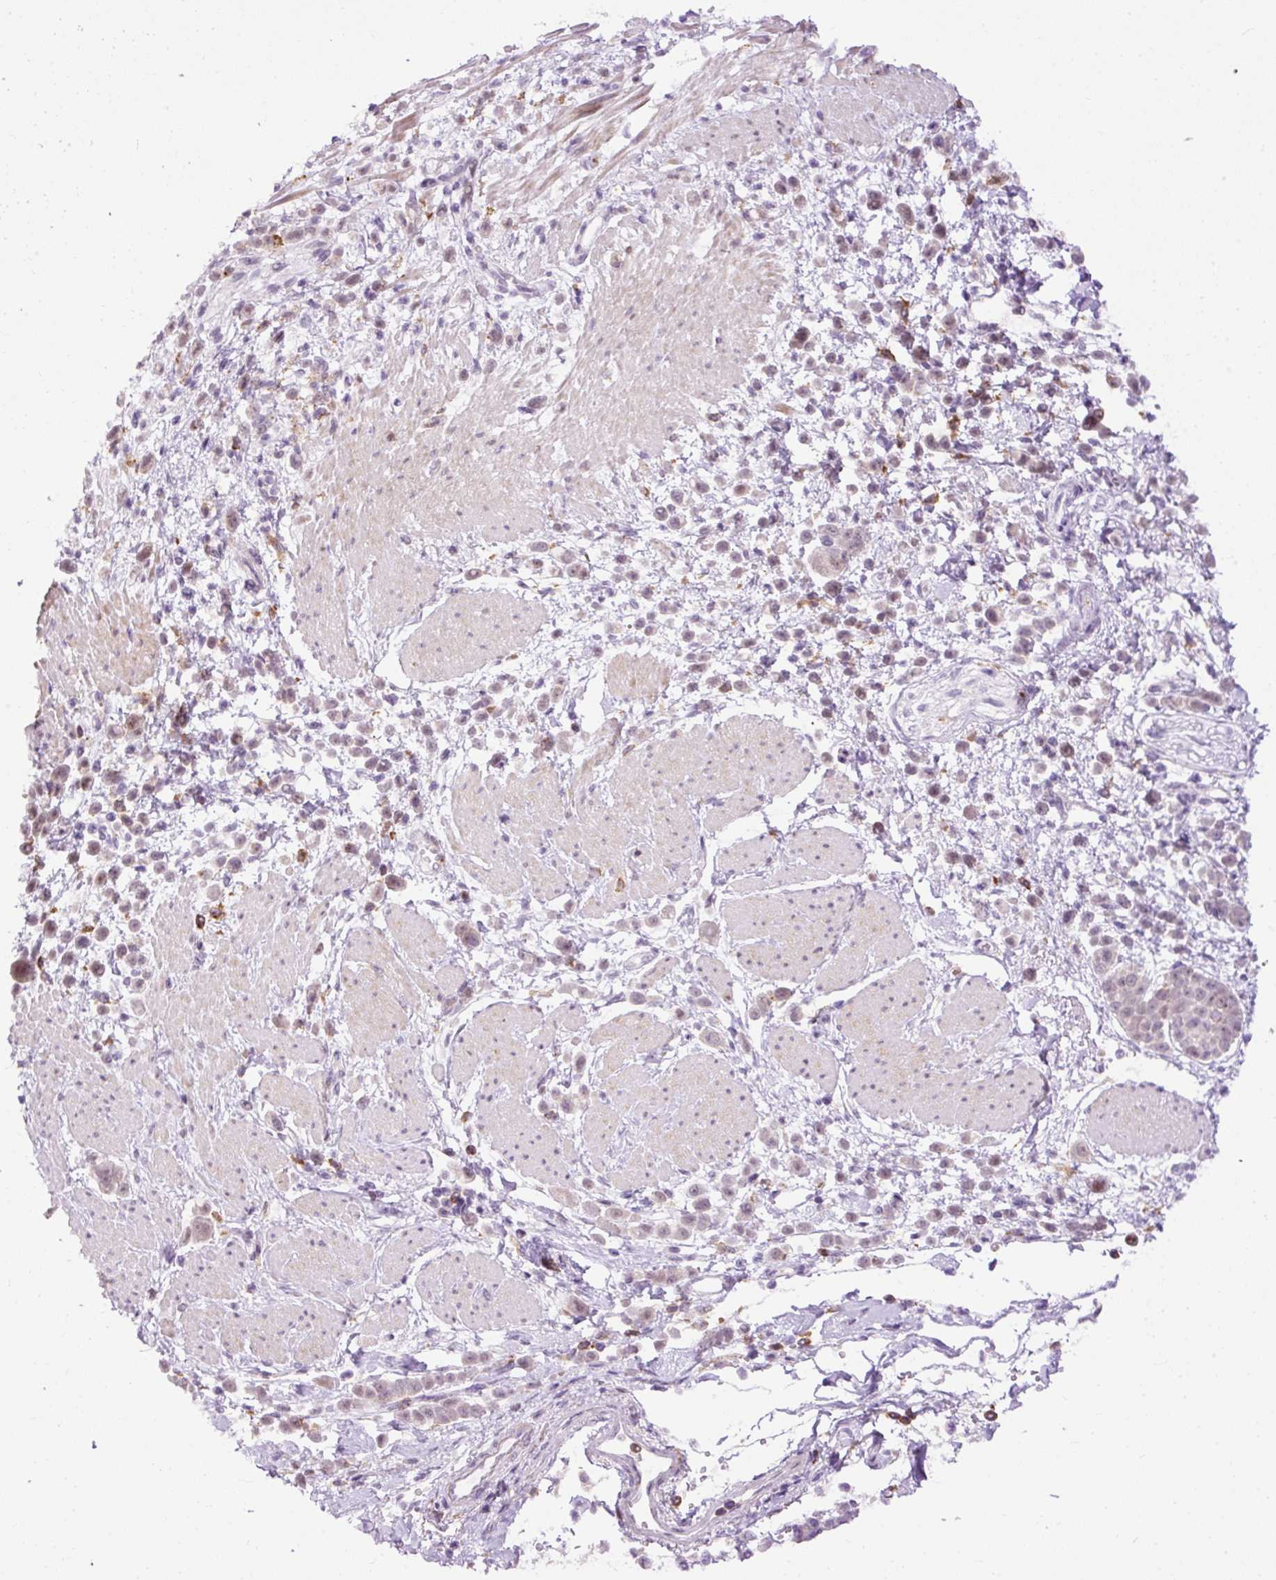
{"staining": {"intensity": "weak", "quantity": ">75%", "location": "nuclear"}, "tissue": "pancreatic cancer", "cell_type": "Tumor cells", "image_type": "cancer", "snomed": [{"axis": "morphology", "description": "Normal tissue, NOS"}, {"axis": "morphology", "description": "Adenocarcinoma, NOS"}, {"axis": "topography", "description": "Pancreas"}], "caption": "Immunohistochemistry image of neoplastic tissue: human pancreatic adenocarcinoma stained using IHC displays low levels of weak protein expression localized specifically in the nuclear of tumor cells, appearing as a nuclear brown color.", "gene": "LY86", "patient": {"sex": "female", "age": 64}}